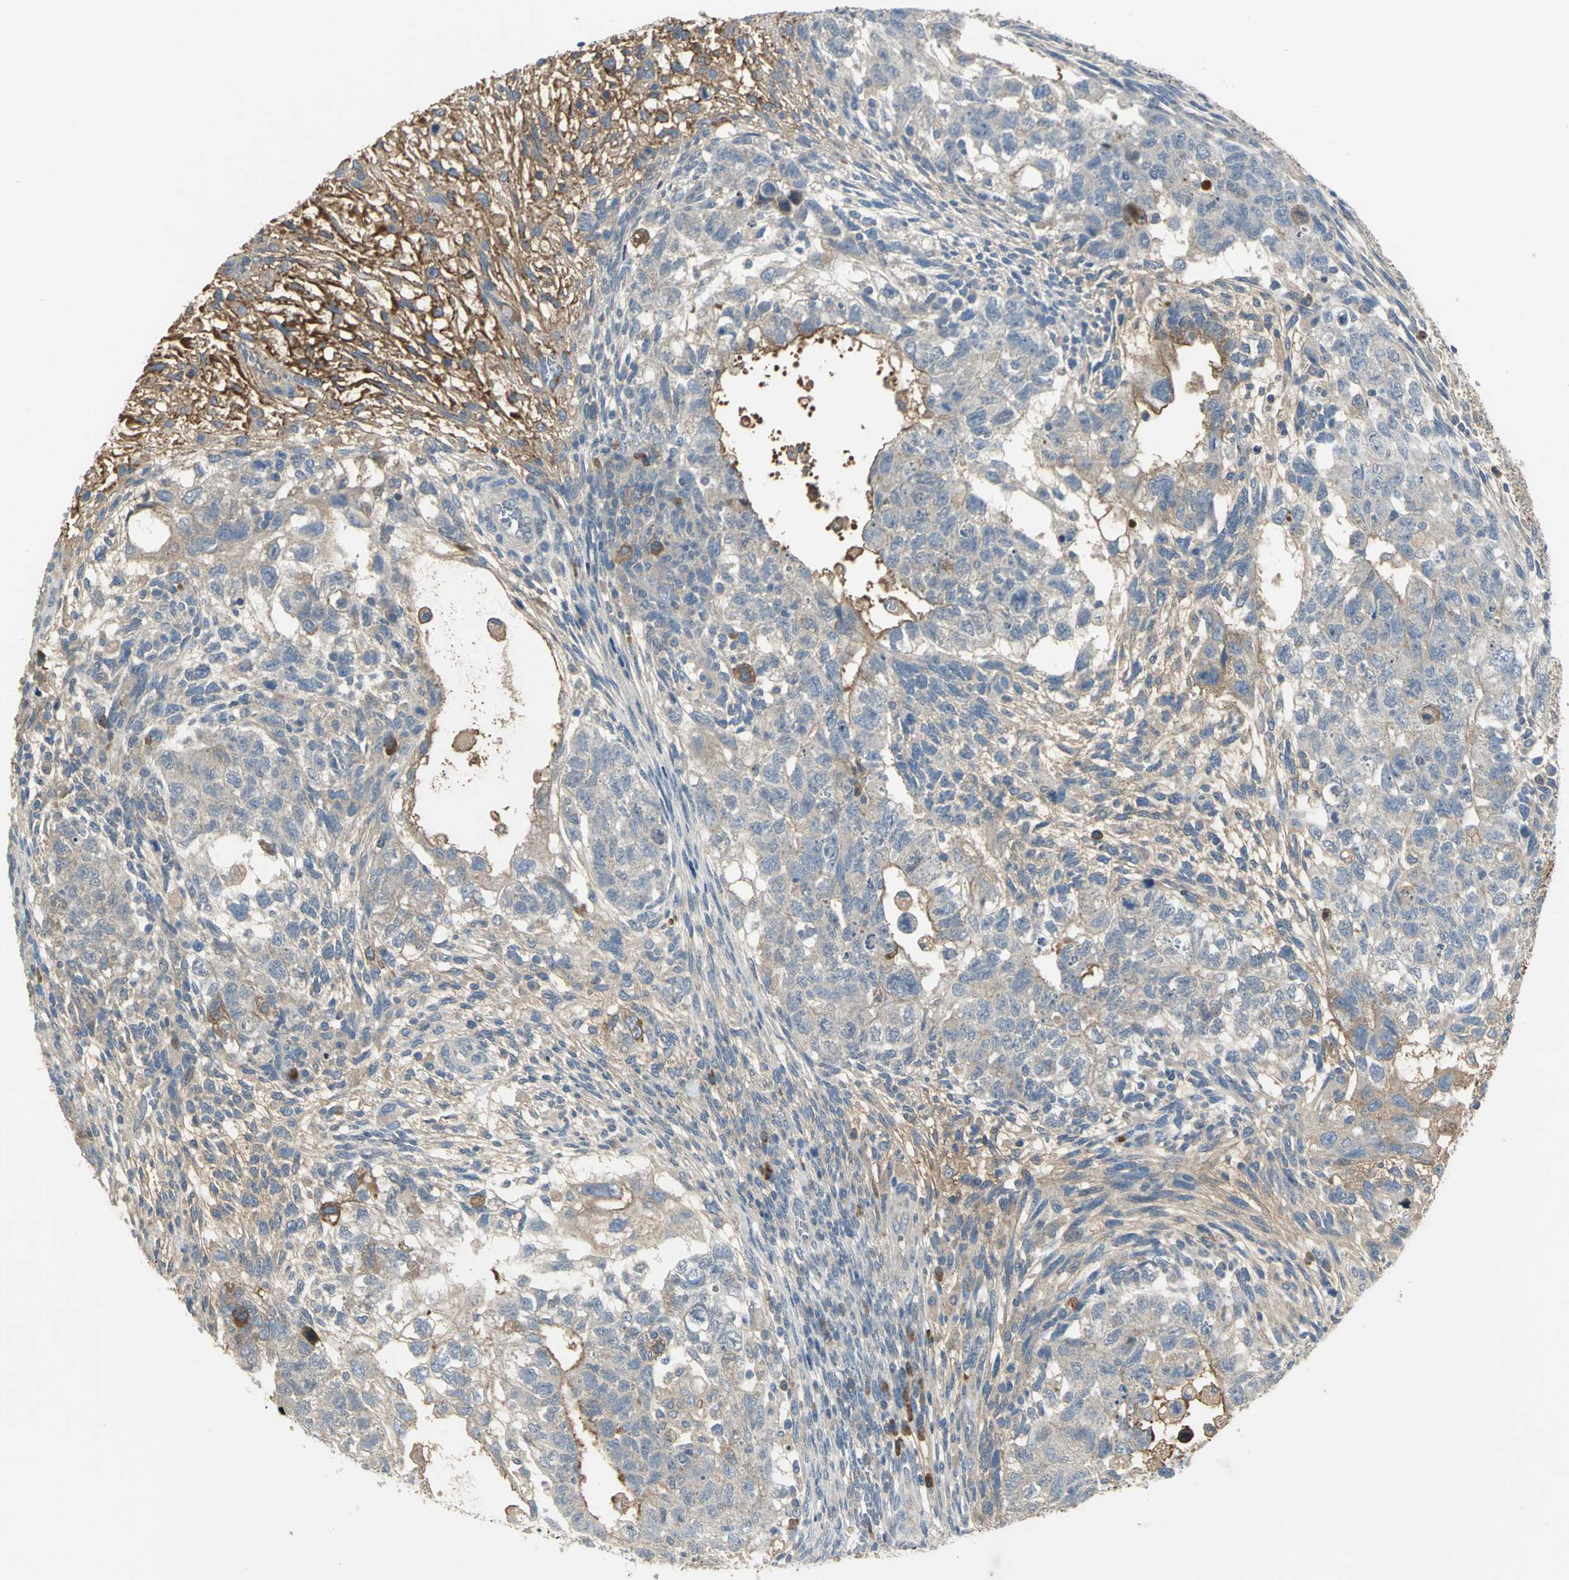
{"staining": {"intensity": "weak", "quantity": "<25%", "location": "cytoplasmic/membranous"}, "tissue": "testis cancer", "cell_type": "Tumor cells", "image_type": "cancer", "snomed": [{"axis": "morphology", "description": "Normal tissue, NOS"}, {"axis": "morphology", "description": "Carcinoma, Embryonal, NOS"}, {"axis": "topography", "description": "Testis"}], "caption": "This is an immunohistochemistry photomicrograph of testis embryonal carcinoma. There is no staining in tumor cells.", "gene": "PROC", "patient": {"sex": "male", "age": 36}}